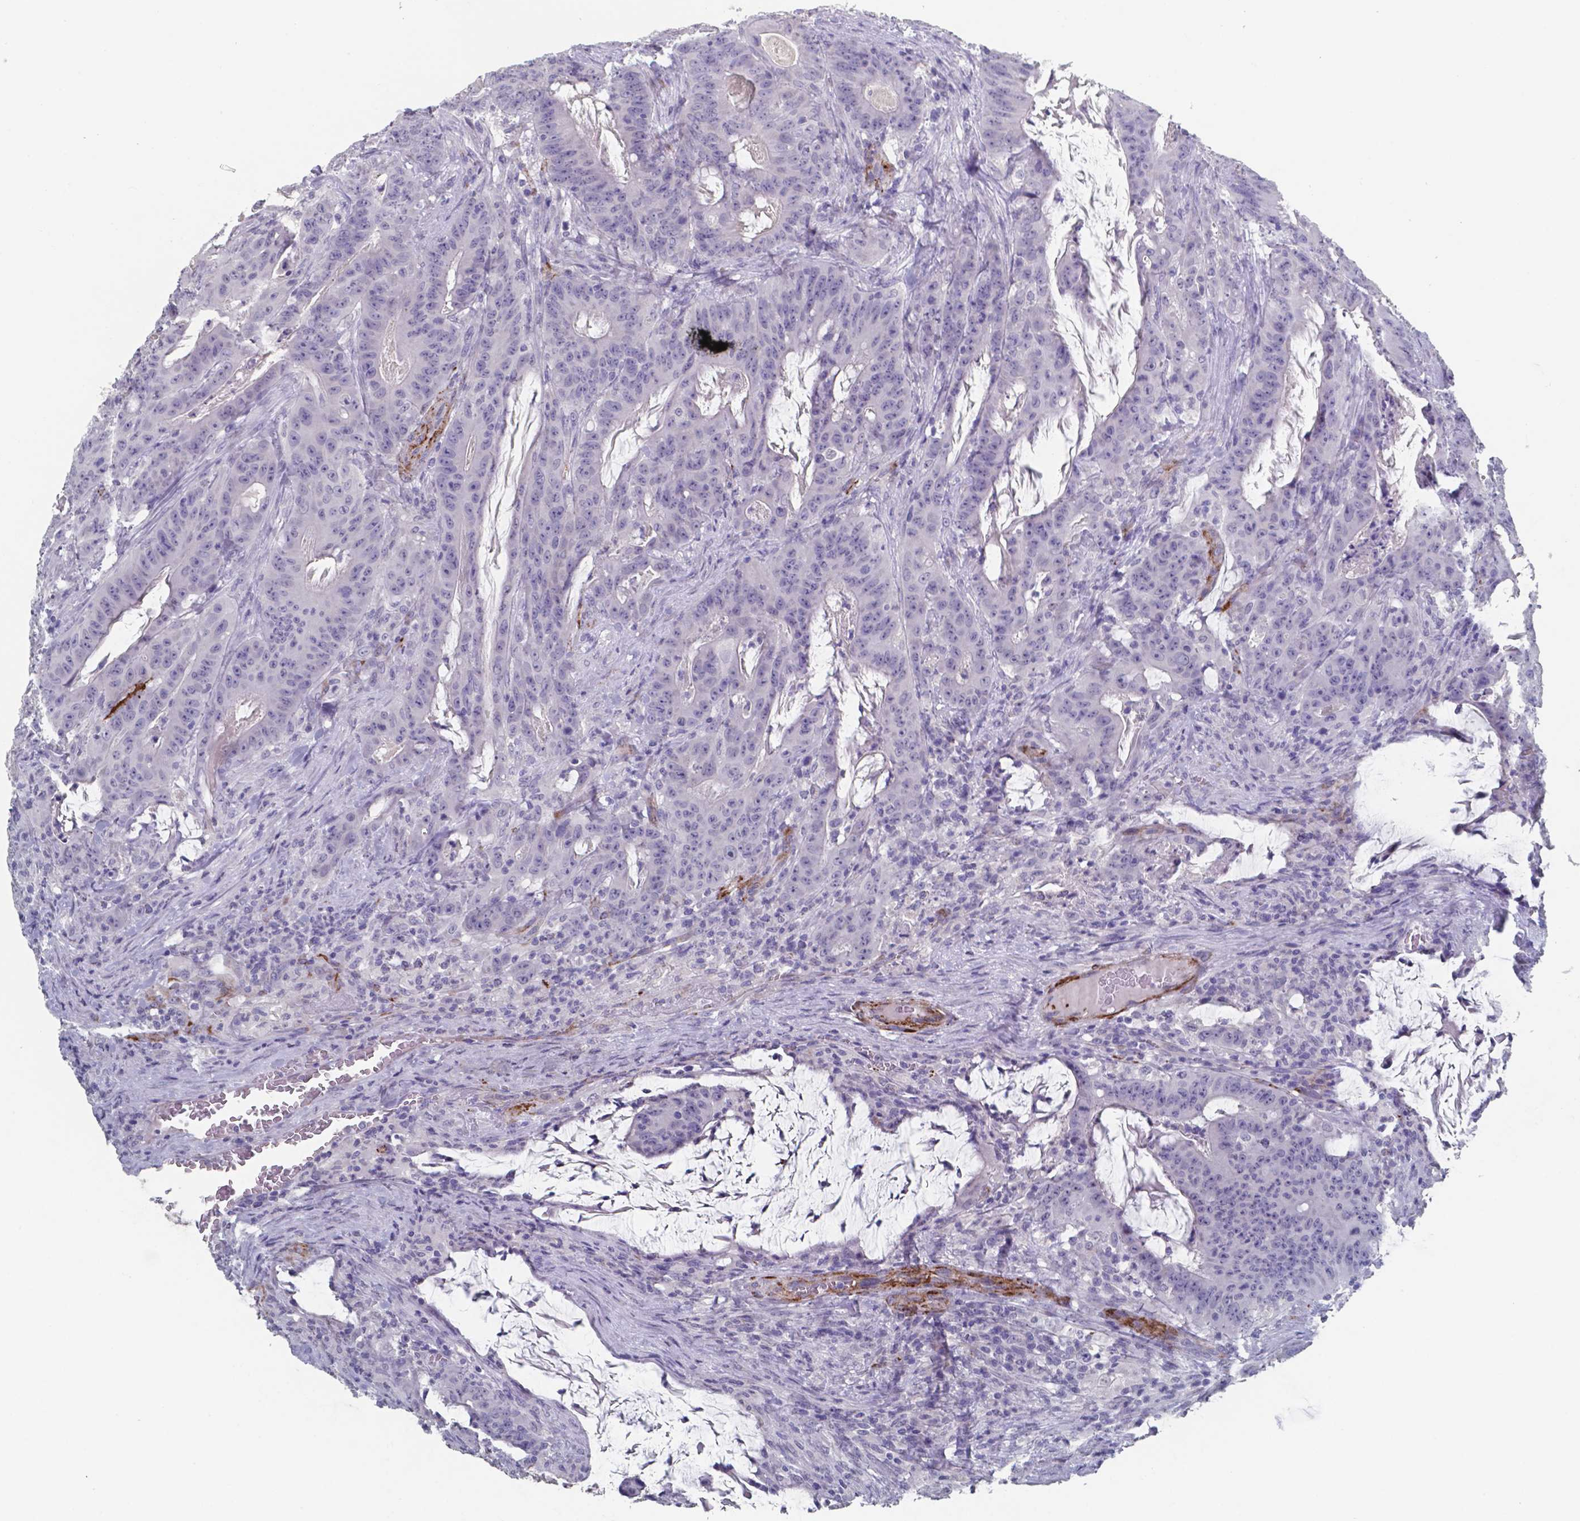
{"staining": {"intensity": "negative", "quantity": "none", "location": "none"}, "tissue": "colorectal cancer", "cell_type": "Tumor cells", "image_type": "cancer", "snomed": [{"axis": "morphology", "description": "Adenocarcinoma, NOS"}, {"axis": "topography", "description": "Colon"}], "caption": "This is an immunohistochemistry (IHC) micrograph of colorectal cancer (adenocarcinoma). There is no positivity in tumor cells.", "gene": "PLA2R1", "patient": {"sex": "male", "age": 33}}